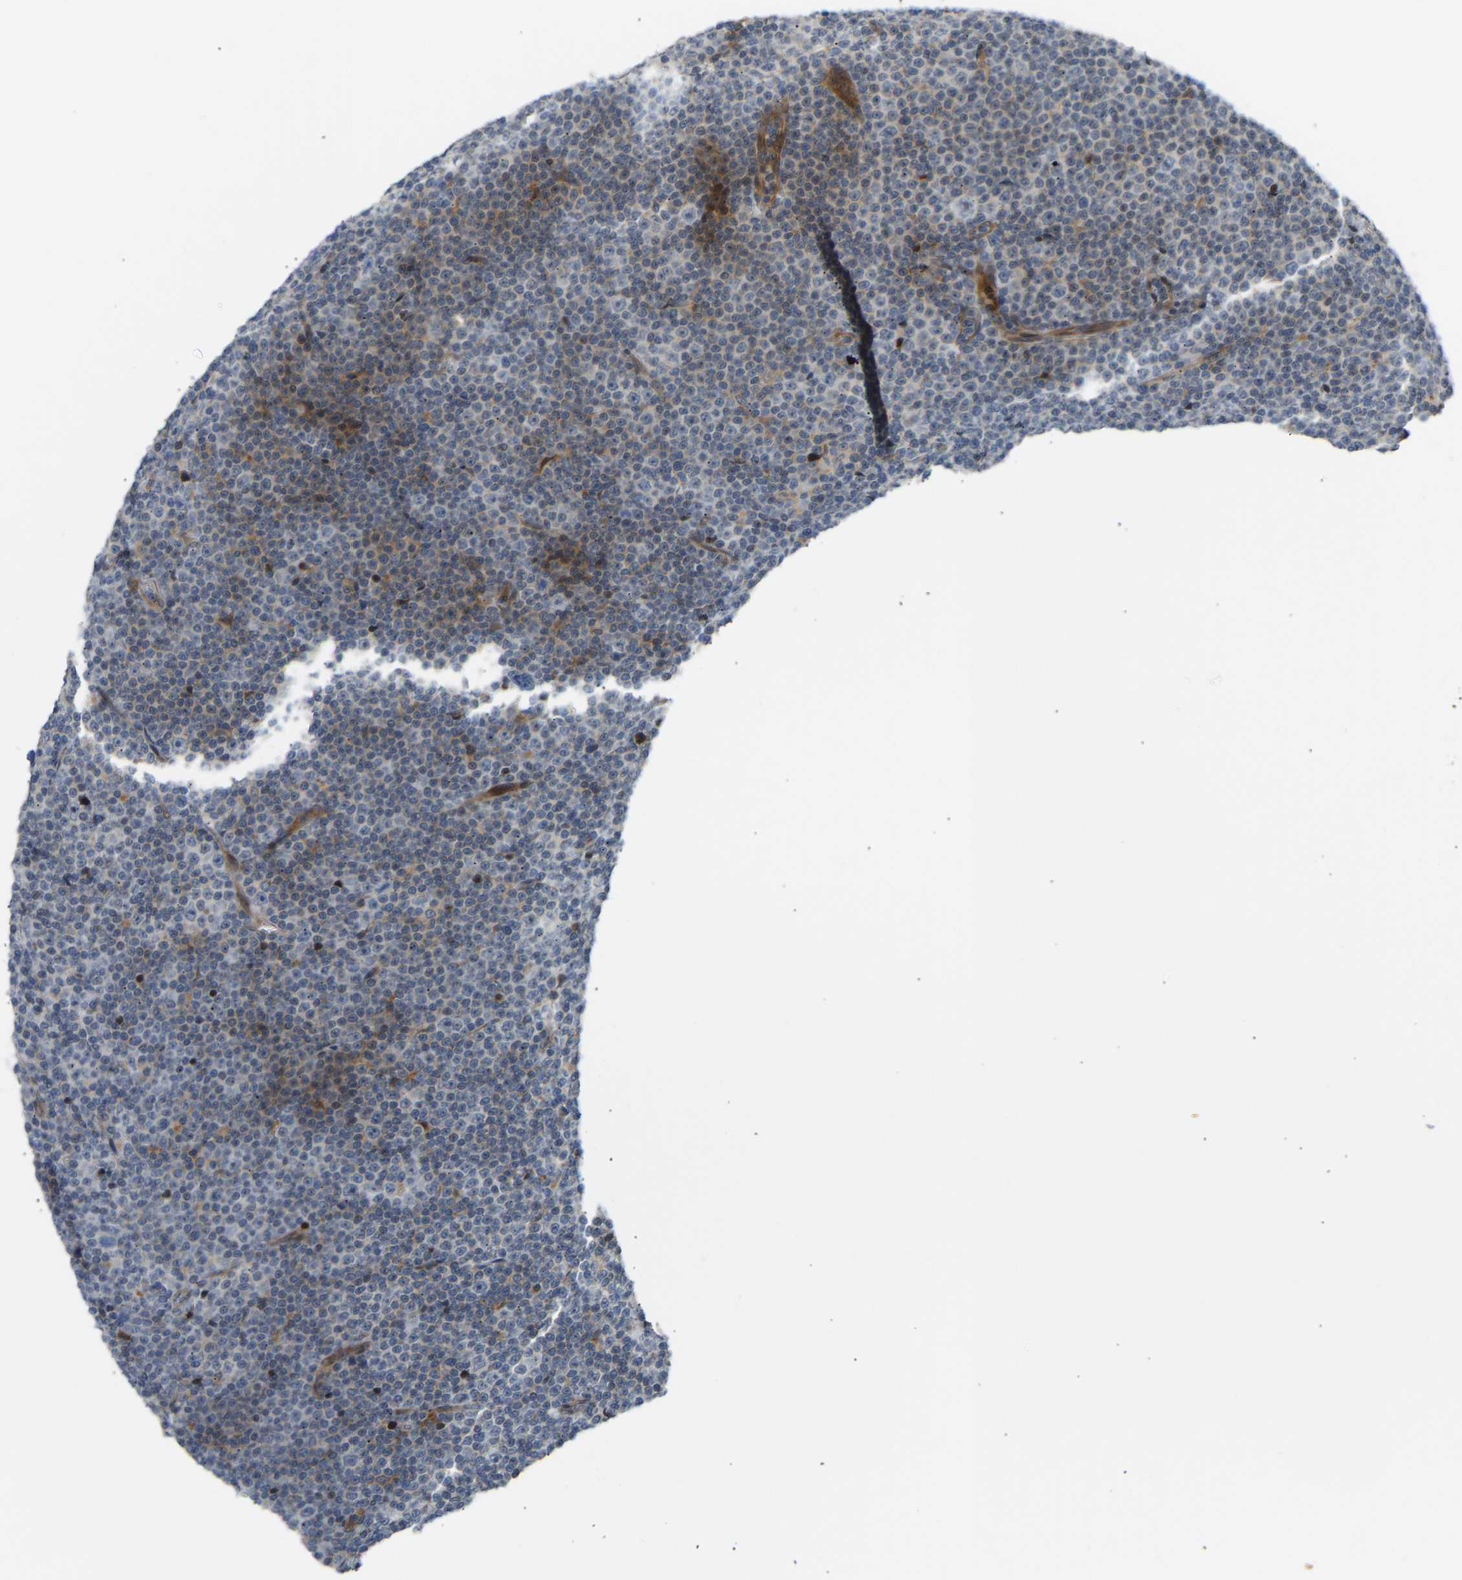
{"staining": {"intensity": "weak", "quantity": "<25%", "location": "cytoplasmic/membranous"}, "tissue": "lymphoma", "cell_type": "Tumor cells", "image_type": "cancer", "snomed": [{"axis": "morphology", "description": "Malignant lymphoma, non-Hodgkin's type, Low grade"}, {"axis": "topography", "description": "Lymph node"}], "caption": "This is a histopathology image of IHC staining of lymphoma, which shows no positivity in tumor cells.", "gene": "POGLUT2", "patient": {"sex": "female", "age": 67}}